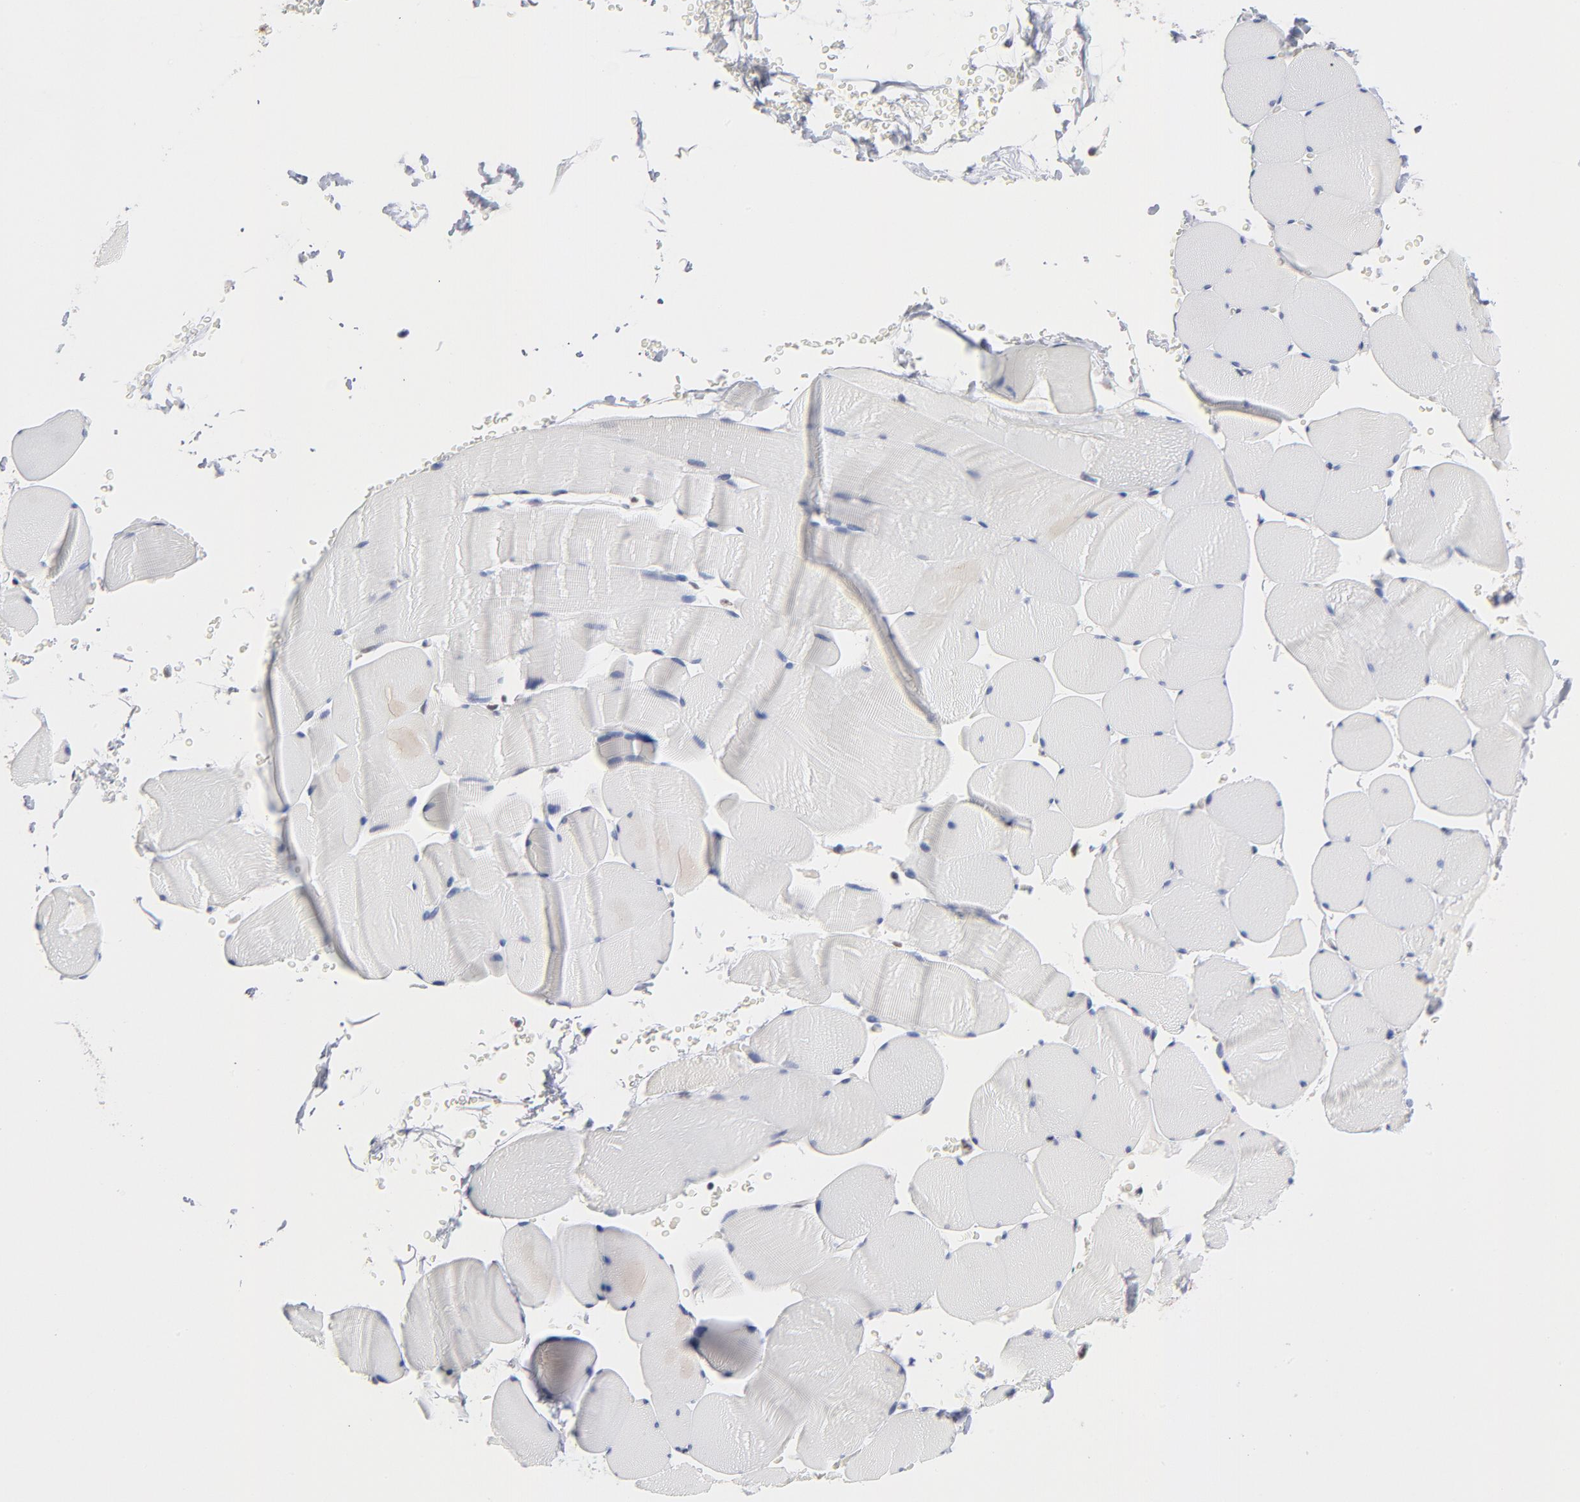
{"staining": {"intensity": "negative", "quantity": "none", "location": "none"}, "tissue": "skeletal muscle", "cell_type": "Myocytes", "image_type": "normal", "snomed": [{"axis": "morphology", "description": "Normal tissue, NOS"}, {"axis": "topography", "description": "Skeletal muscle"}], "caption": "The image shows no significant expression in myocytes of skeletal muscle. (DAB immunohistochemistry, high magnification).", "gene": "MAX", "patient": {"sex": "male", "age": 62}}